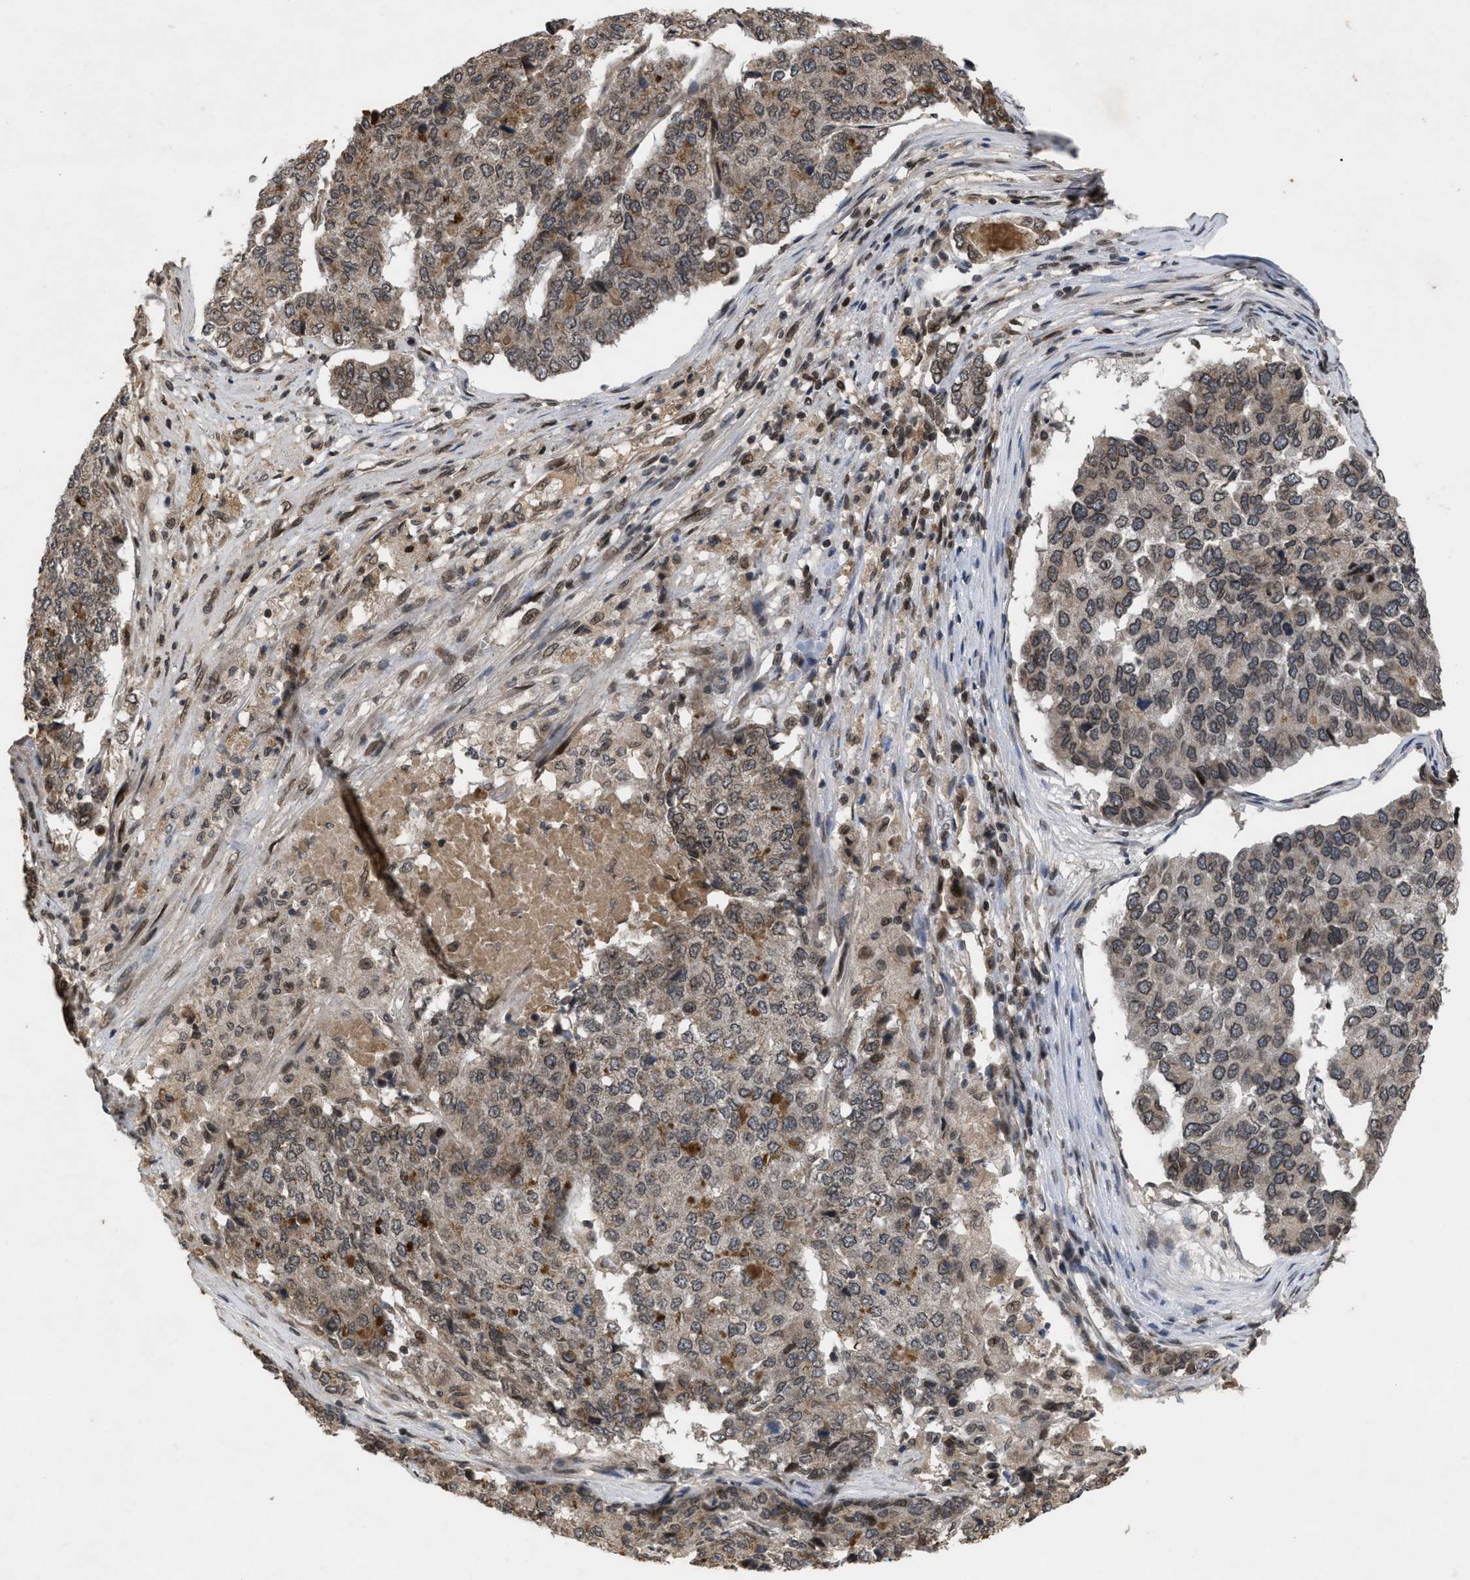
{"staining": {"intensity": "weak", "quantity": ">75%", "location": "cytoplasmic/membranous,nuclear"}, "tissue": "pancreatic cancer", "cell_type": "Tumor cells", "image_type": "cancer", "snomed": [{"axis": "morphology", "description": "Adenocarcinoma, NOS"}, {"axis": "topography", "description": "Pancreas"}], "caption": "The micrograph demonstrates staining of pancreatic cancer (adenocarcinoma), revealing weak cytoplasmic/membranous and nuclear protein positivity (brown color) within tumor cells.", "gene": "CRY1", "patient": {"sex": "male", "age": 50}}